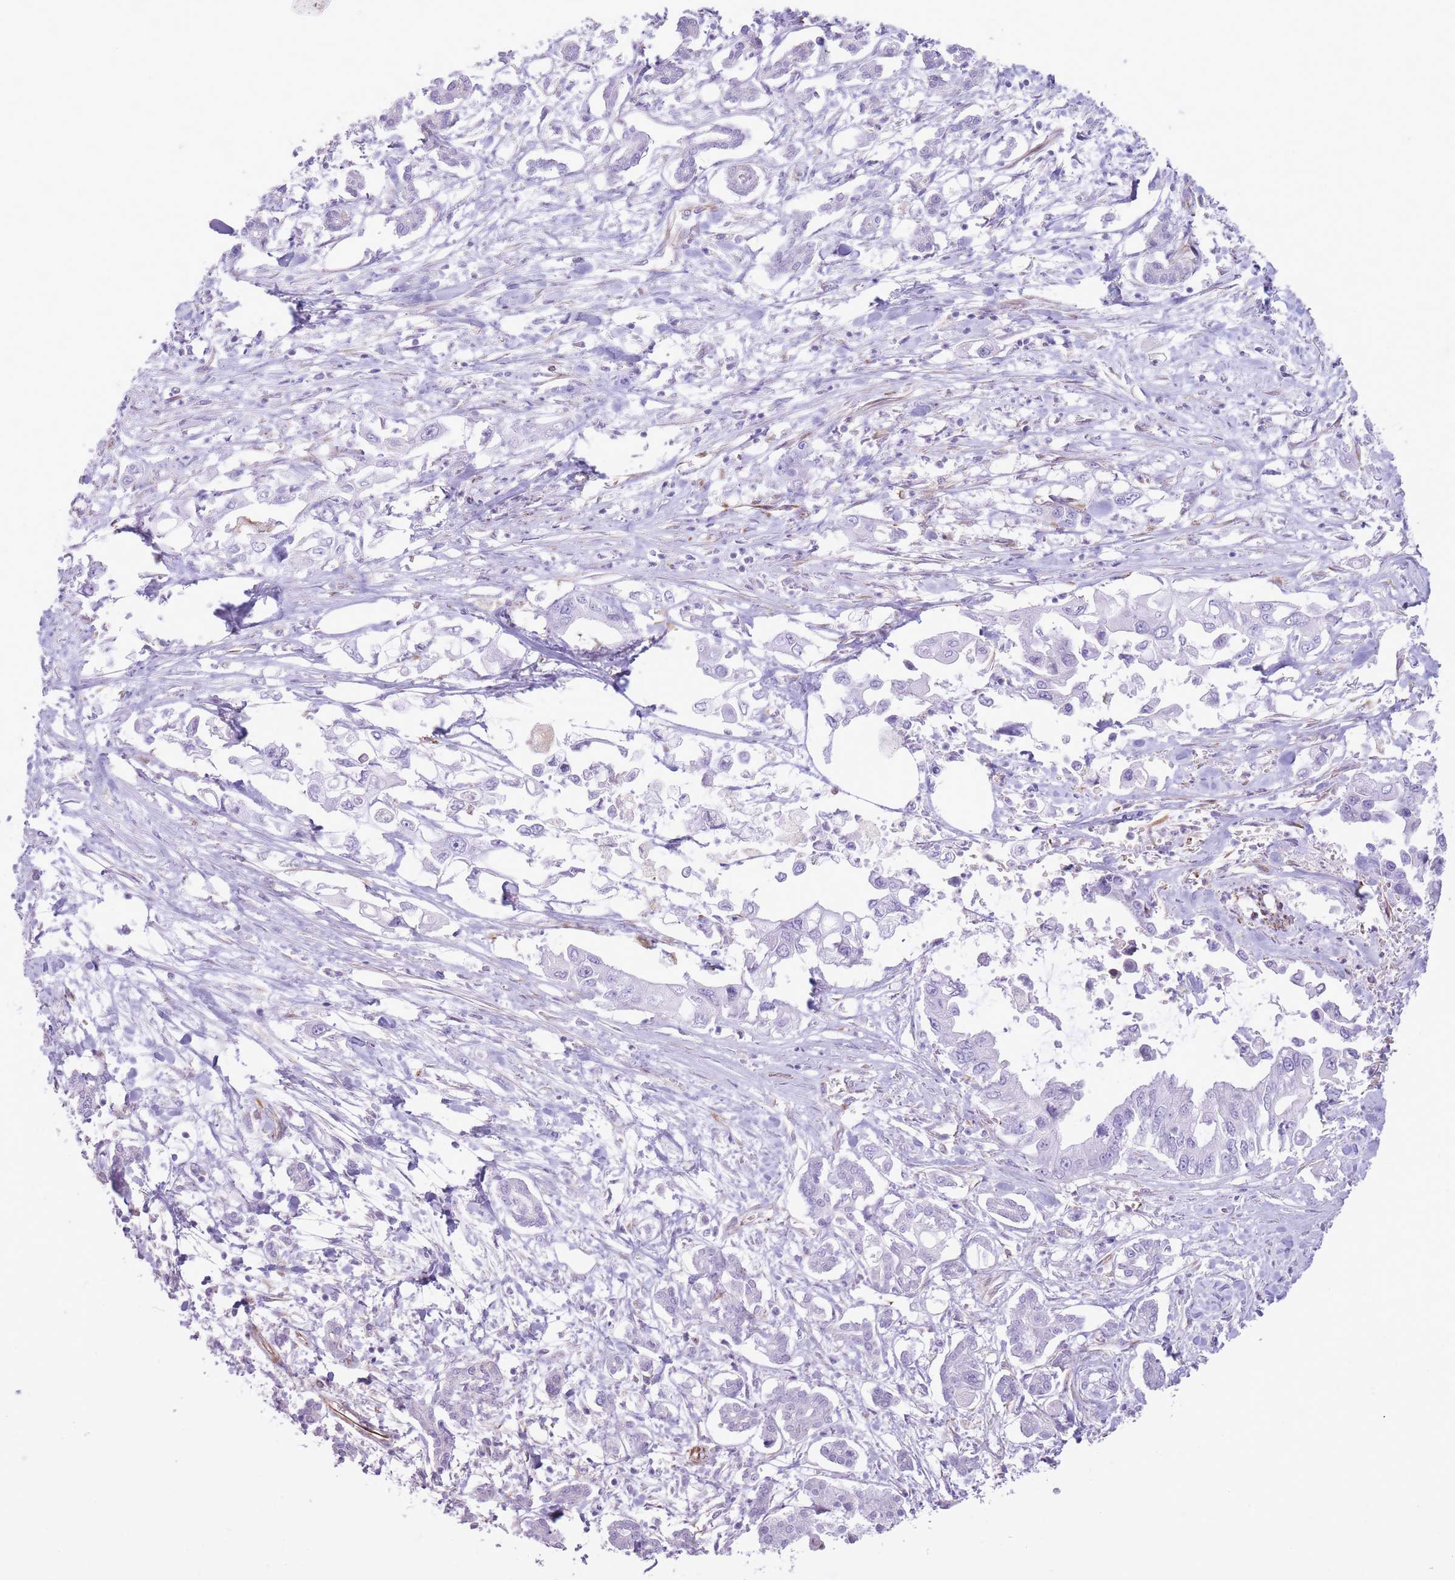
{"staining": {"intensity": "negative", "quantity": "none", "location": "none"}, "tissue": "pancreatic cancer", "cell_type": "Tumor cells", "image_type": "cancer", "snomed": [{"axis": "morphology", "description": "Adenocarcinoma, NOS"}, {"axis": "topography", "description": "Pancreas"}], "caption": "Immunohistochemistry (IHC) of human pancreatic adenocarcinoma exhibits no positivity in tumor cells.", "gene": "PTCD1", "patient": {"sex": "male", "age": 61}}